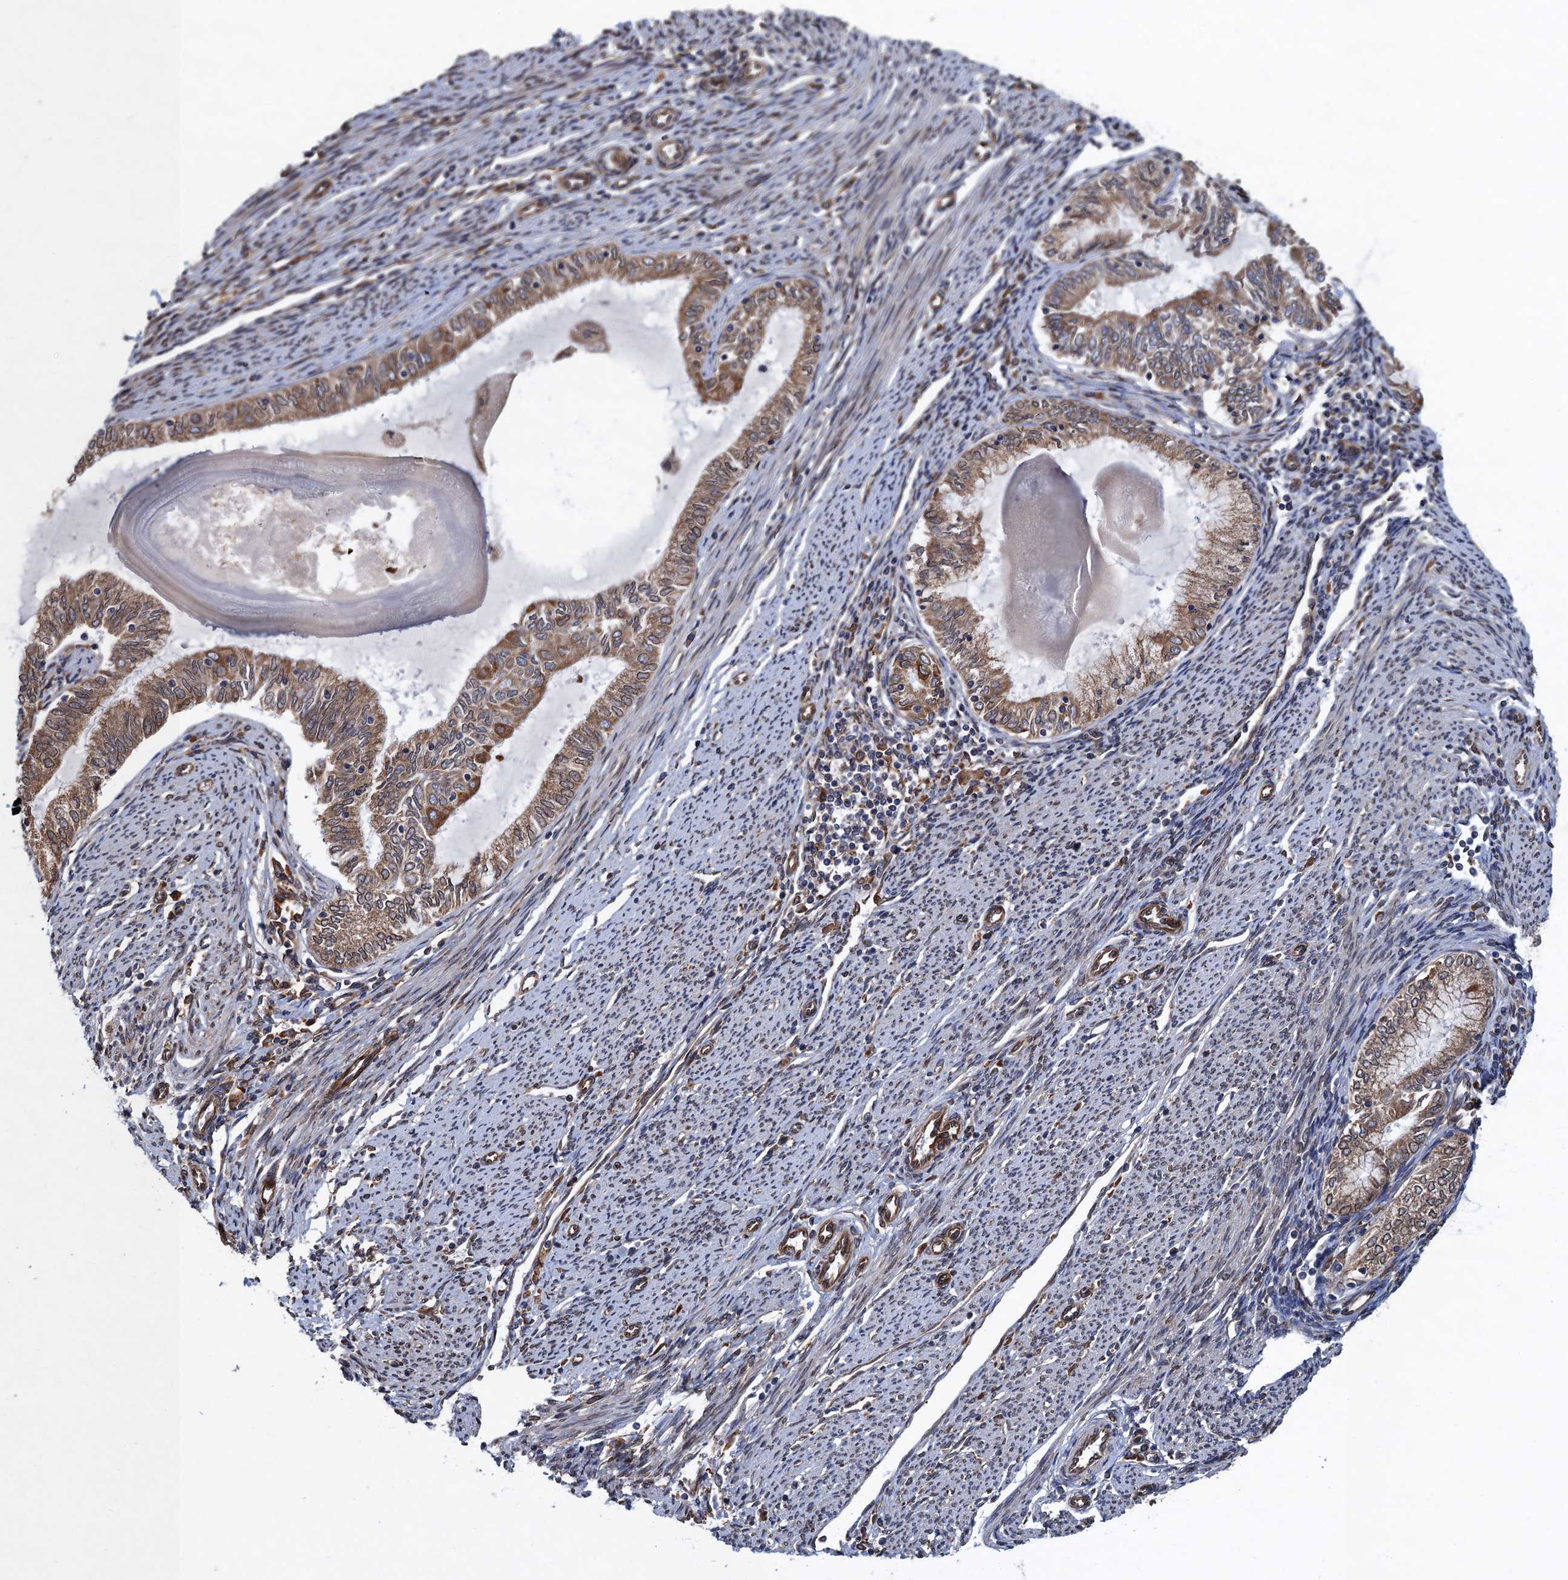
{"staining": {"intensity": "moderate", "quantity": ">75%", "location": "cytoplasmic/membranous"}, "tissue": "endometrial cancer", "cell_type": "Tumor cells", "image_type": "cancer", "snomed": [{"axis": "morphology", "description": "Adenocarcinoma, NOS"}, {"axis": "topography", "description": "Endometrium"}], "caption": "Adenocarcinoma (endometrial) stained with a brown dye reveals moderate cytoplasmic/membranous positive positivity in about >75% of tumor cells.", "gene": "ARMC5", "patient": {"sex": "female", "age": 79}}